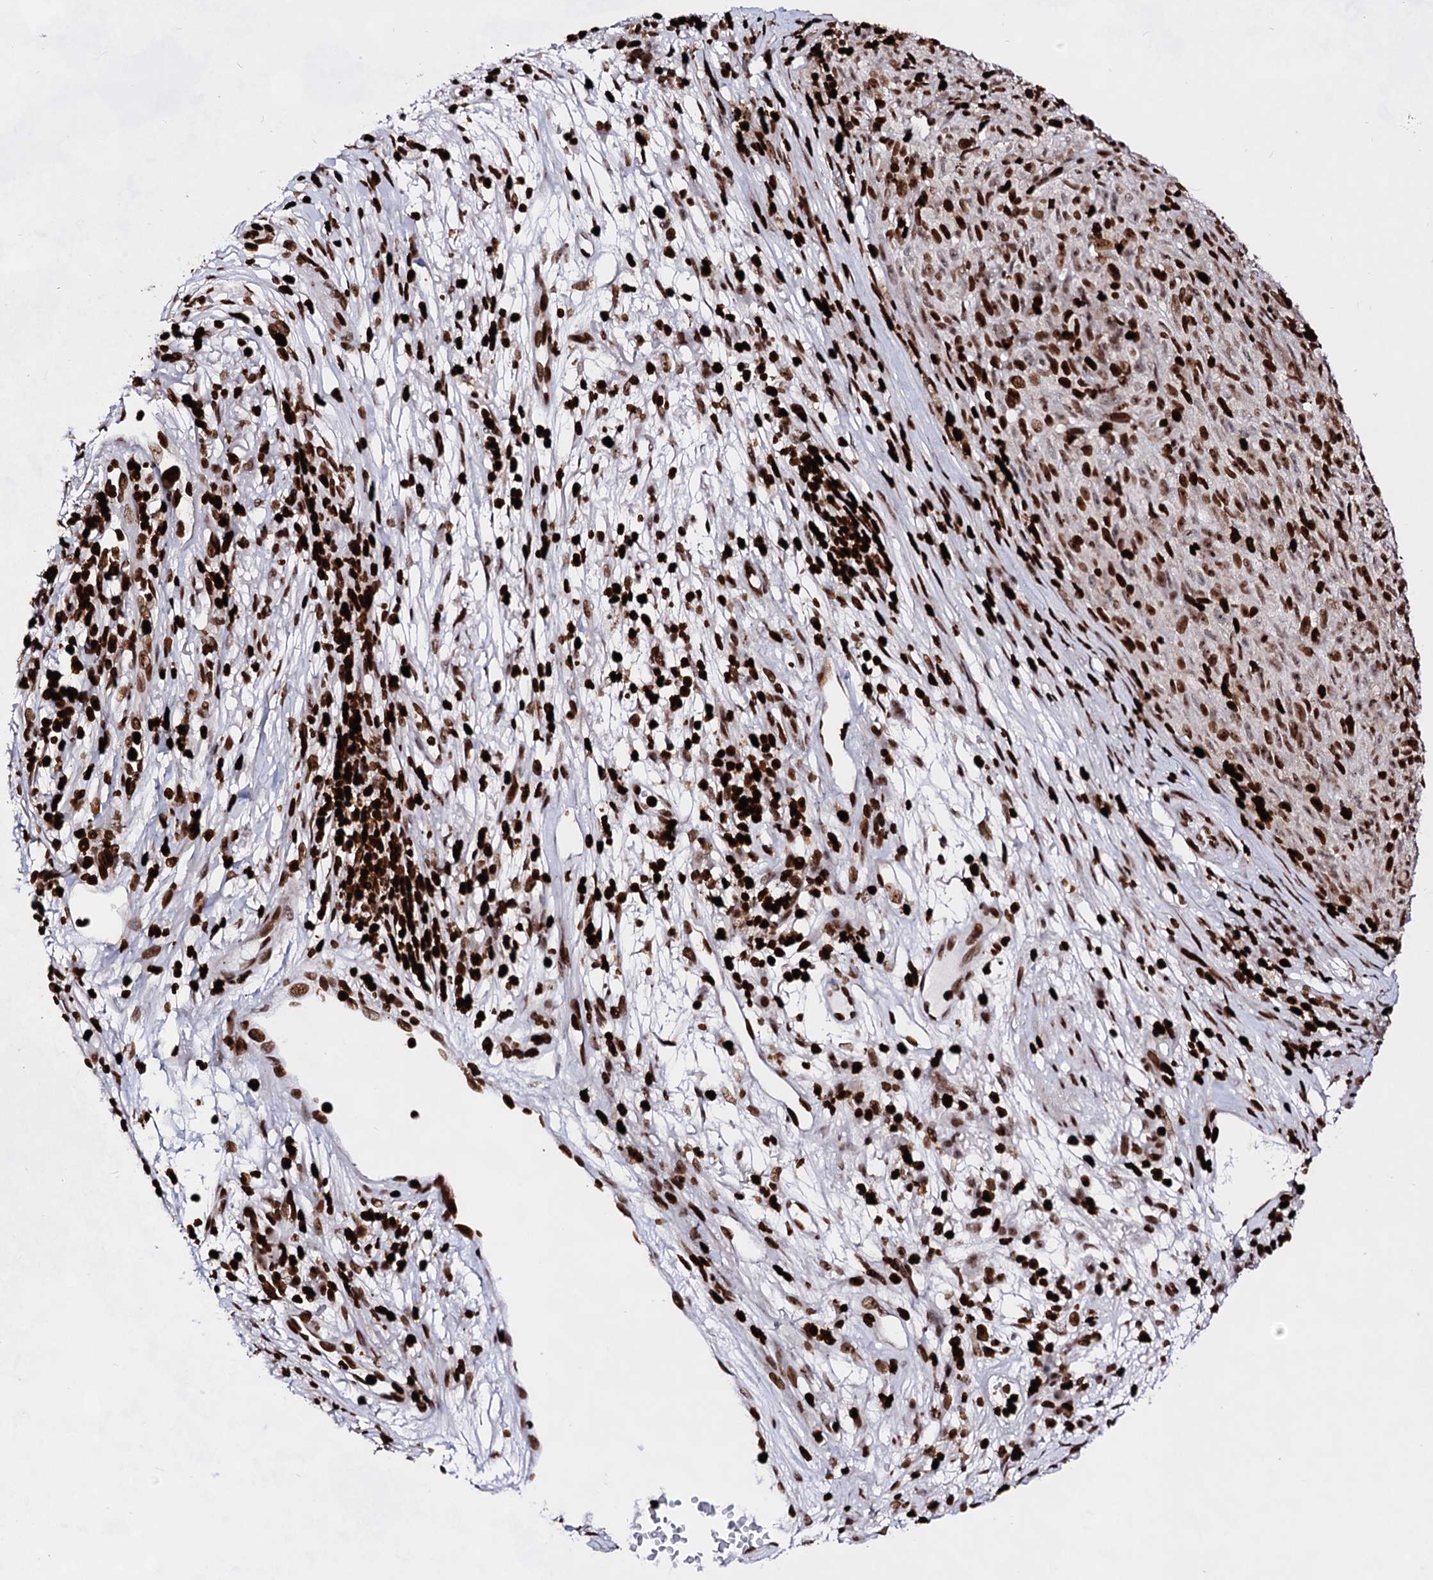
{"staining": {"intensity": "strong", "quantity": ">75%", "location": "nuclear"}, "tissue": "melanoma", "cell_type": "Tumor cells", "image_type": "cancer", "snomed": [{"axis": "morphology", "description": "Malignant melanoma, NOS"}, {"axis": "topography", "description": "Skin"}], "caption": "Brown immunohistochemical staining in human melanoma shows strong nuclear staining in about >75% of tumor cells.", "gene": "HMGB2", "patient": {"sex": "female", "age": 82}}